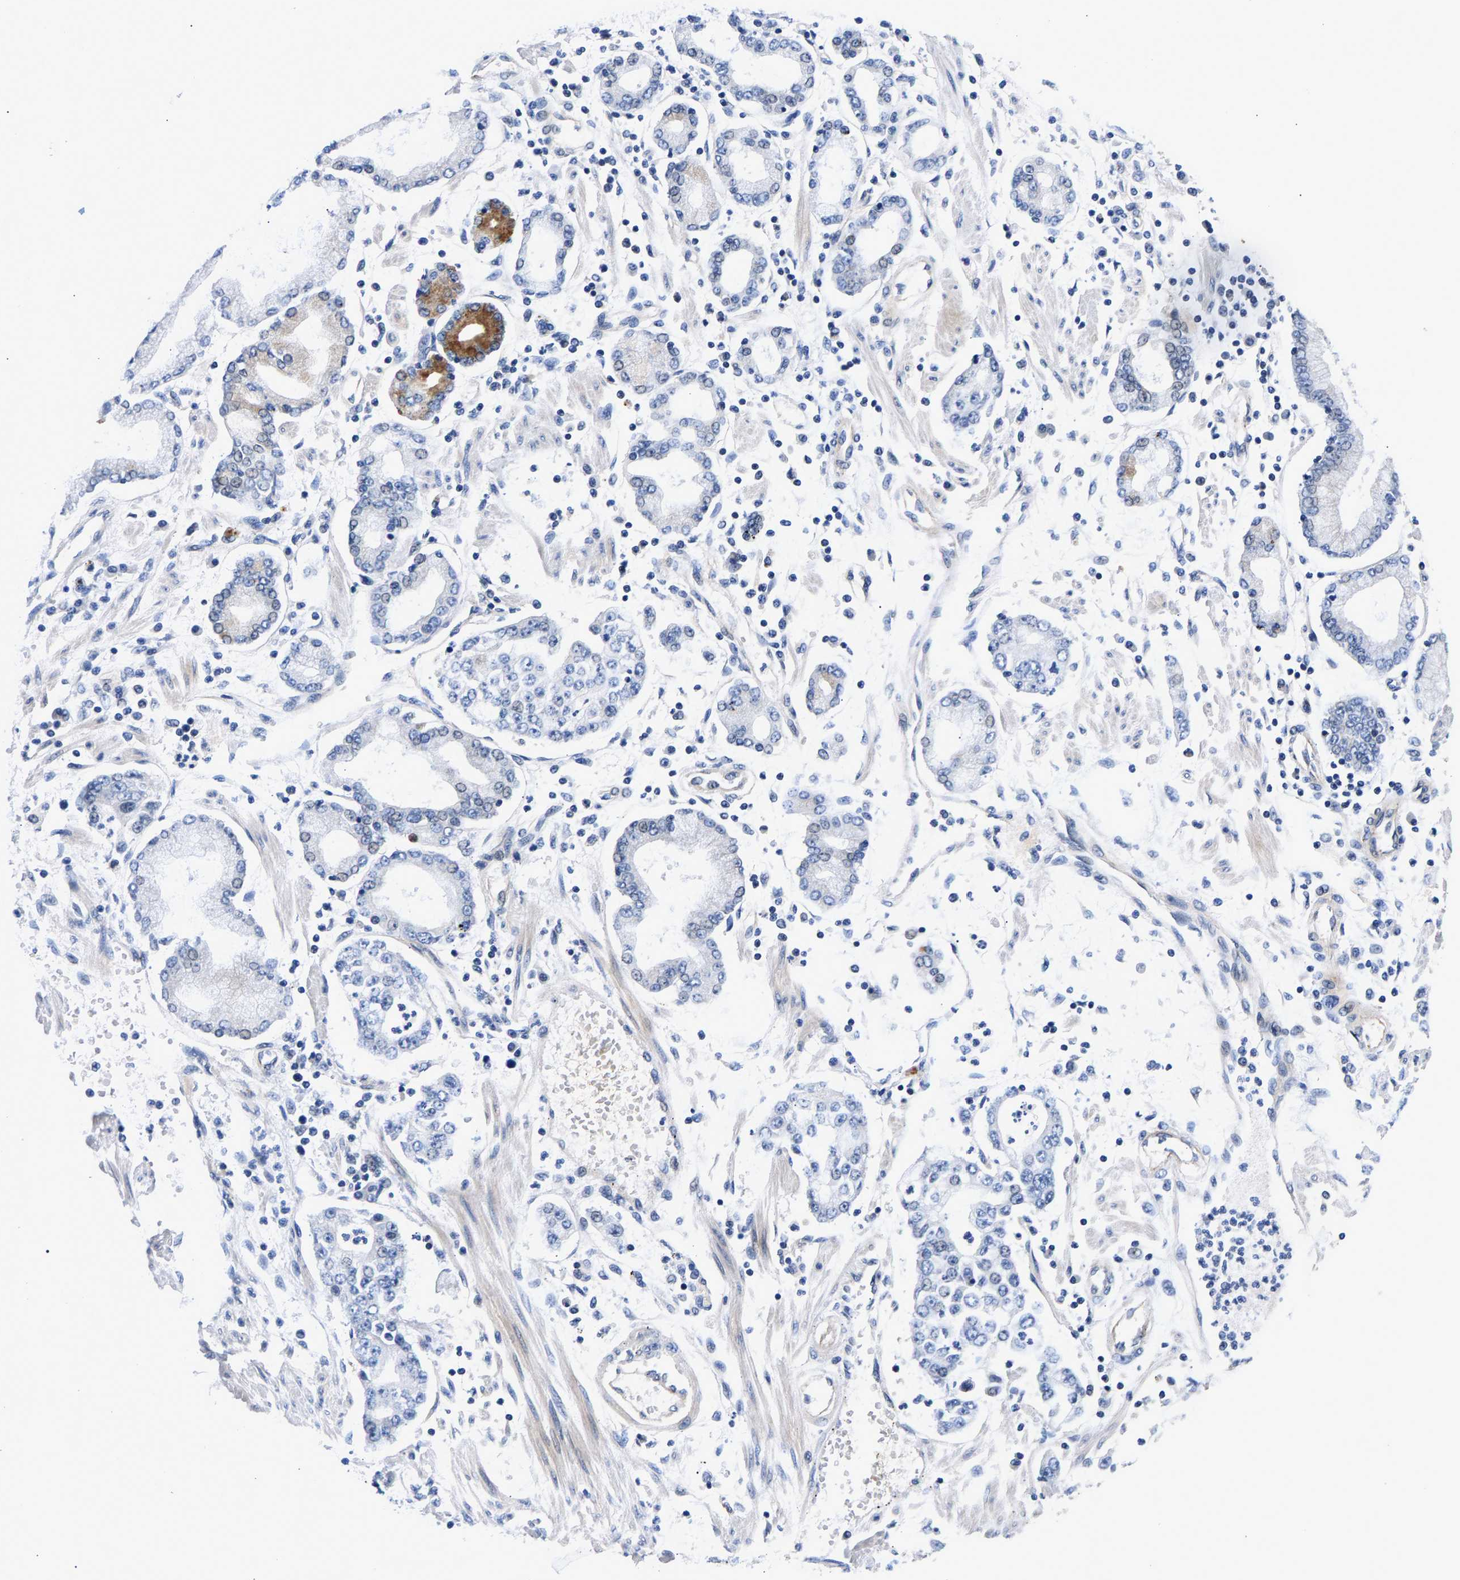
{"staining": {"intensity": "negative", "quantity": "none", "location": "none"}, "tissue": "stomach cancer", "cell_type": "Tumor cells", "image_type": "cancer", "snomed": [{"axis": "morphology", "description": "Adenocarcinoma, NOS"}, {"axis": "topography", "description": "Stomach"}], "caption": "High magnification brightfield microscopy of stomach cancer stained with DAB (brown) and counterstained with hematoxylin (blue): tumor cells show no significant positivity. The staining was performed using DAB to visualize the protein expression in brown, while the nuclei were stained in blue with hematoxylin (Magnification: 20x).", "gene": "P2RY4", "patient": {"sex": "male", "age": 76}}